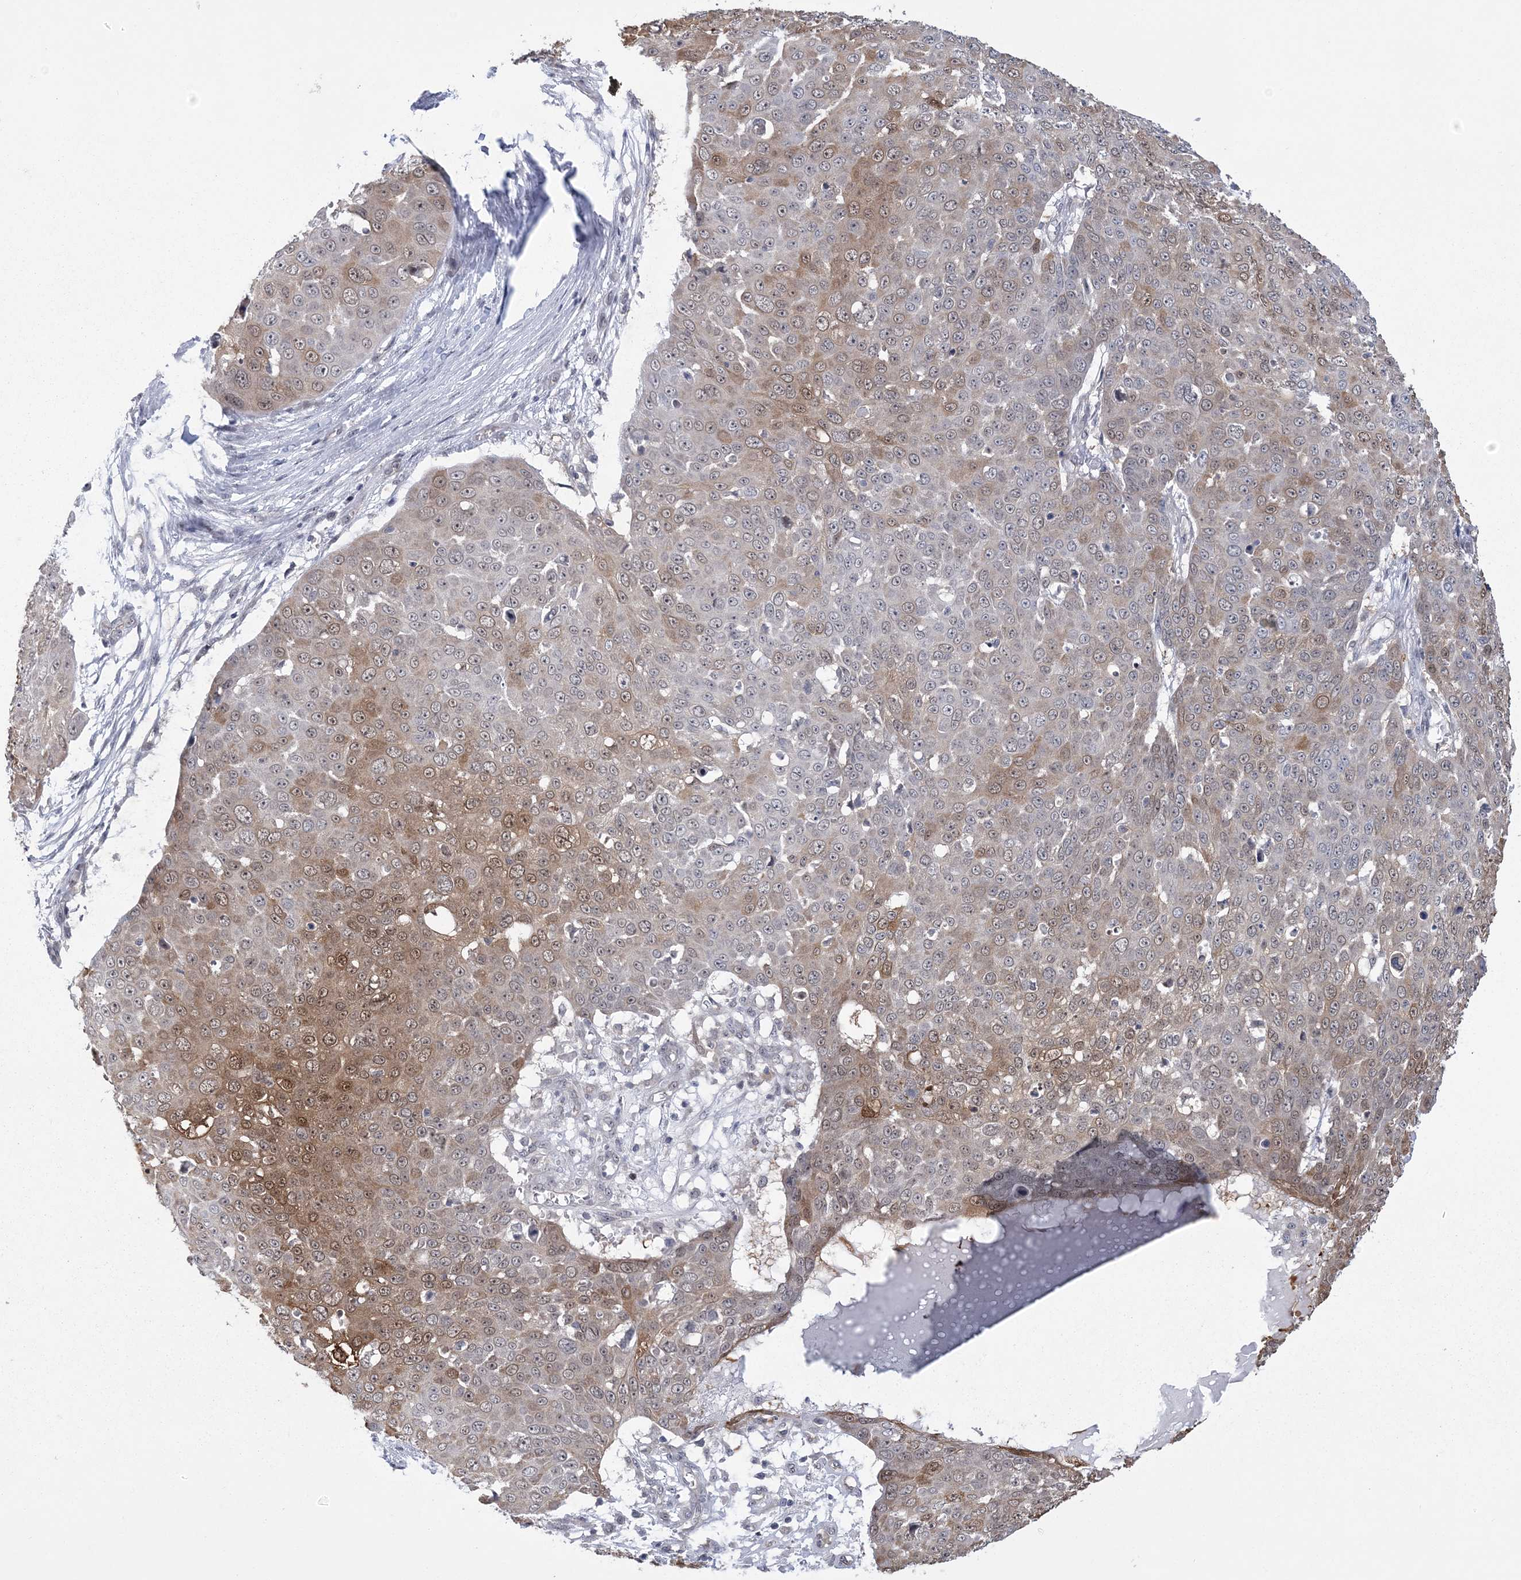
{"staining": {"intensity": "moderate", "quantity": "25%-75%", "location": "cytoplasmic/membranous,nuclear"}, "tissue": "skin cancer", "cell_type": "Tumor cells", "image_type": "cancer", "snomed": [{"axis": "morphology", "description": "Squamous cell carcinoma, NOS"}, {"axis": "topography", "description": "Skin"}], "caption": "Protein positivity by immunohistochemistry (IHC) displays moderate cytoplasmic/membranous and nuclear expression in approximately 25%-75% of tumor cells in skin cancer (squamous cell carcinoma).", "gene": "HOMEZ", "patient": {"sex": "male", "age": 71}}